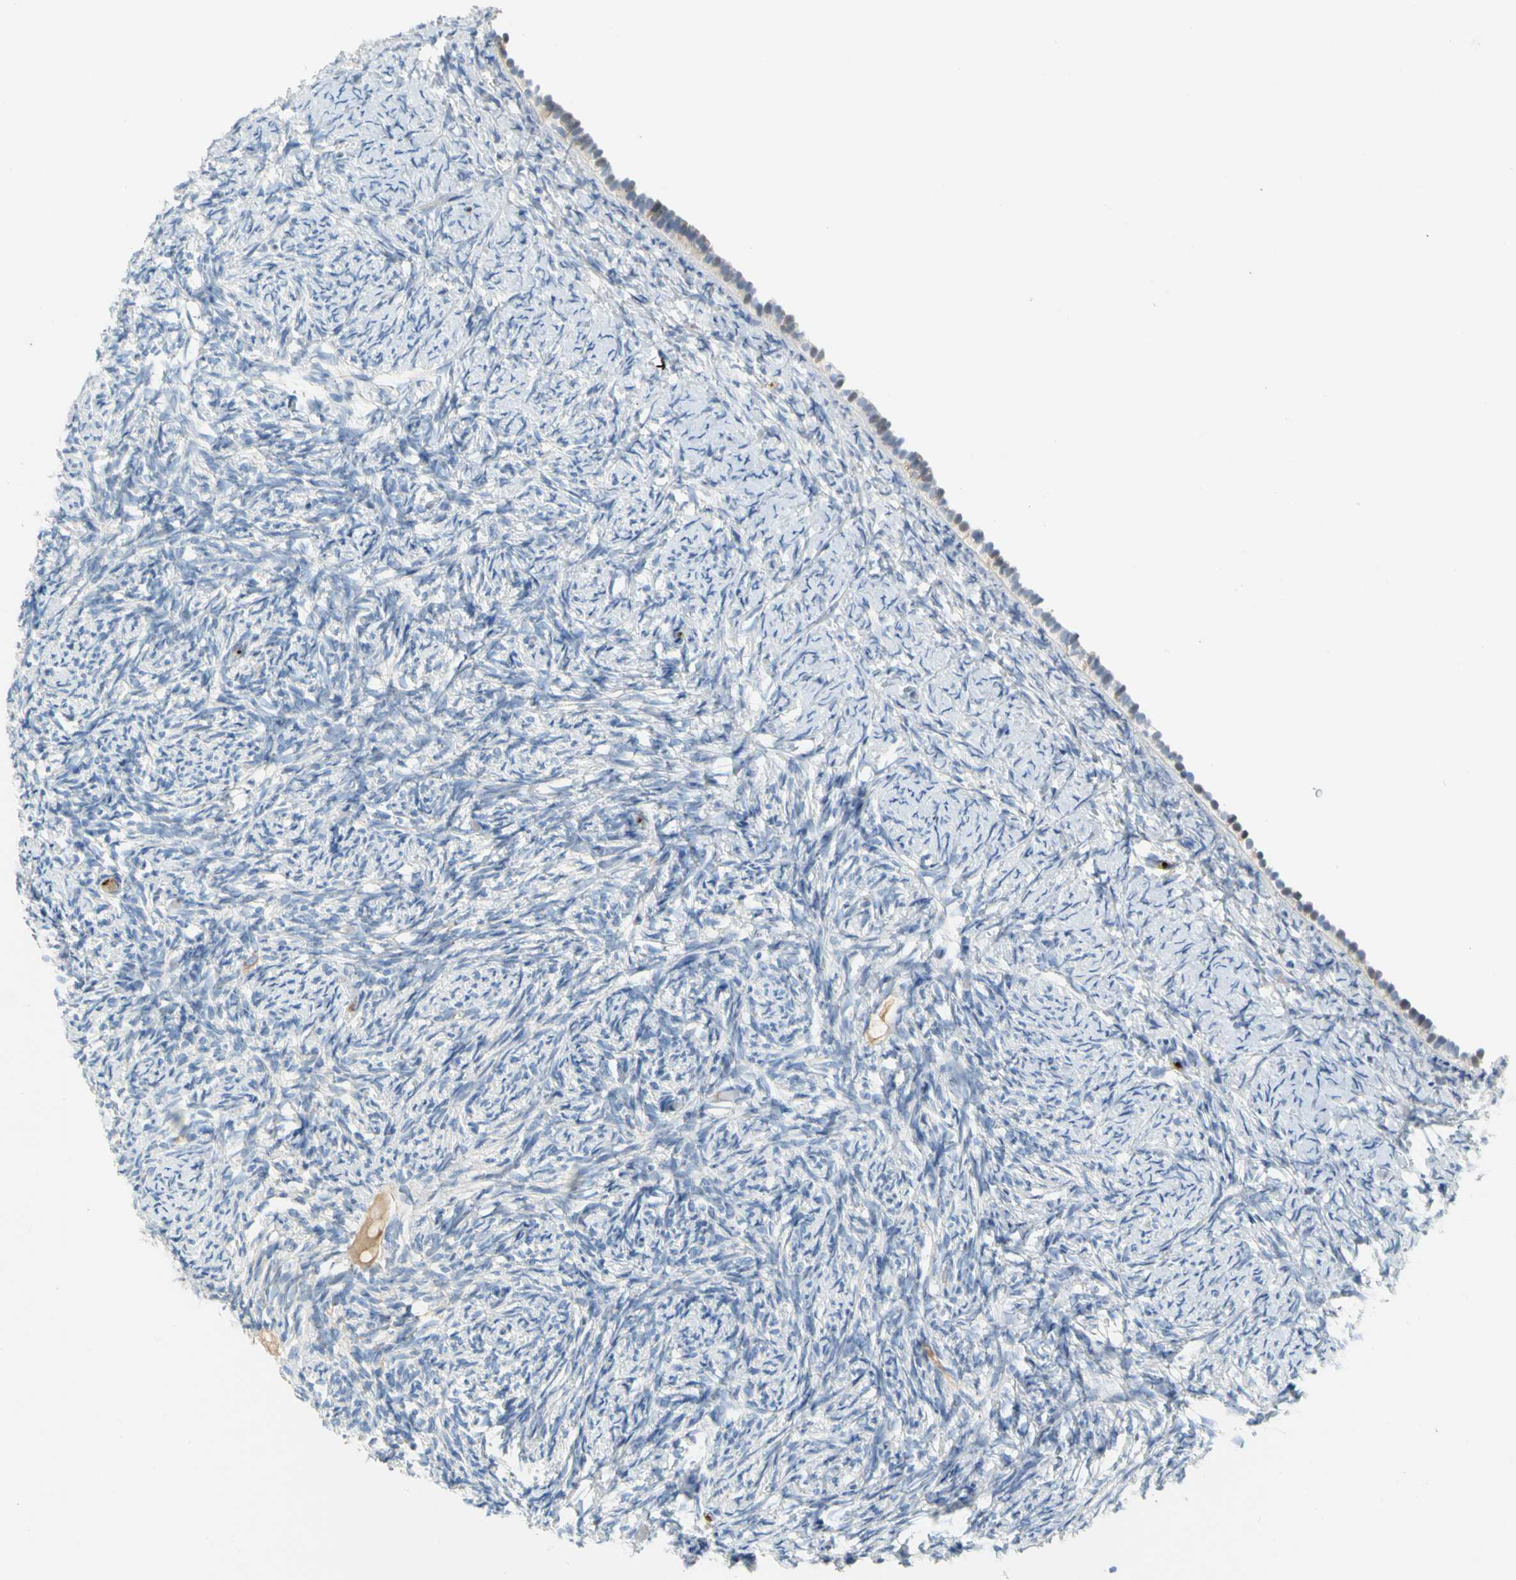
{"staining": {"intensity": "negative", "quantity": "none", "location": "none"}, "tissue": "ovary", "cell_type": "Ovarian stroma cells", "image_type": "normal", "snomed": [{"axis": "morphology", "description": "Normal tissue, NOS"}, {"axis": "topography", "description": "Ovary"}], "caption": "This image is of benign ovary stained with immunohistochemistry to label a protein in brown with the nuclei are counter-stained blue. There is no staining in ovarian stroma cells. (DAB (3,3'-diaminobenzidine) IHC, high magnification).", "gene": "ENSG00000288796", "patient": {"sex": "female", "age": 60}}